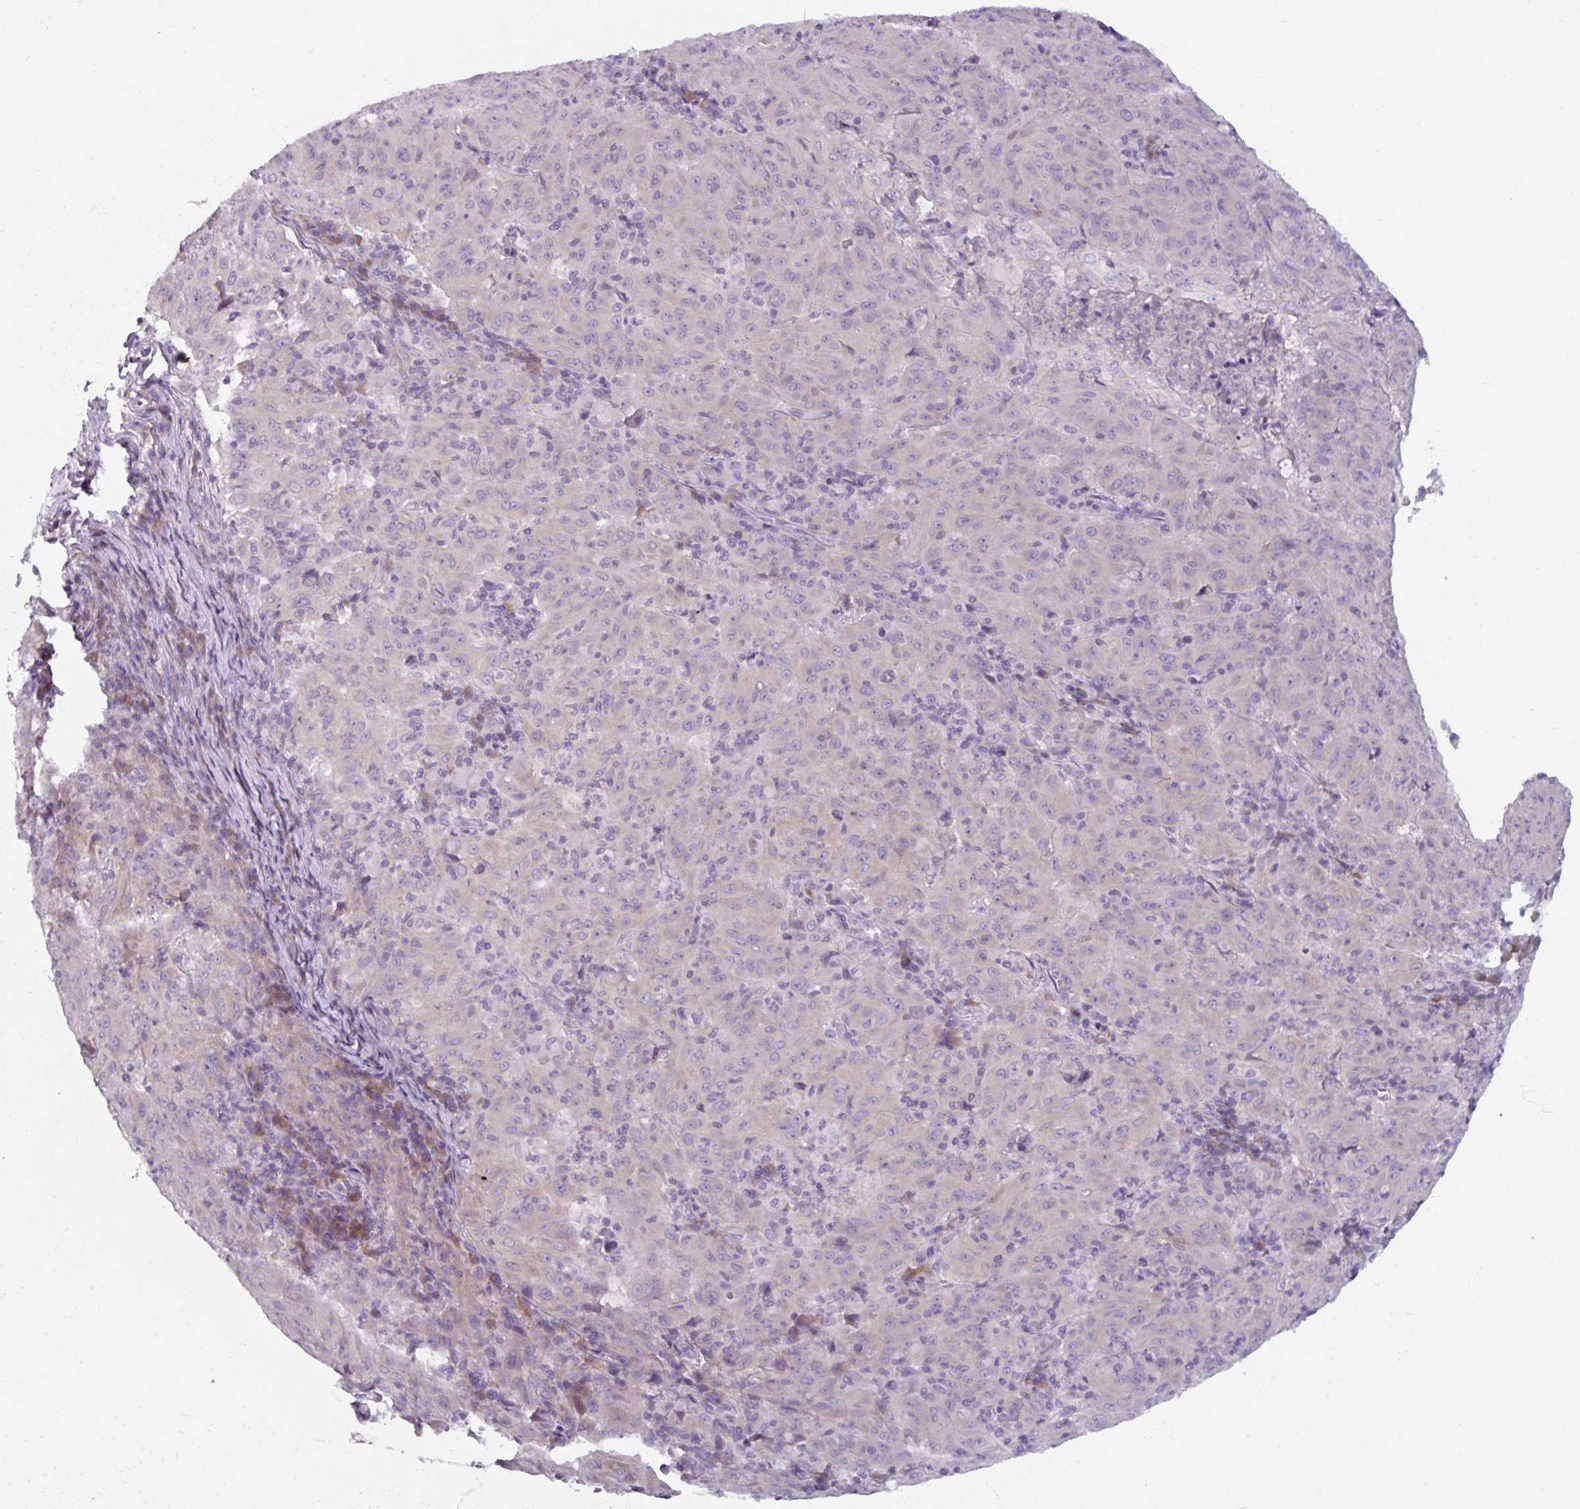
{"staining": {"intensity": "negative", "quantity": "none", "location": "none"}, "tissue": "pancreatic cancer", "cell_type": "Tumor cells", "image_type": "cancer", "snomed": [{"axis": "morphology", "description": "Adenocarcinoma, NOS"}, {"axis": "topography", "description": "Pancreas"}], "caption": "A photomicrograph of adenocarcinoma (pancreatic) stained for a protein displays no brown staining in tumor cells.", "gene": "SMIM11", "patient": {"sex": "male", "age": 63}}